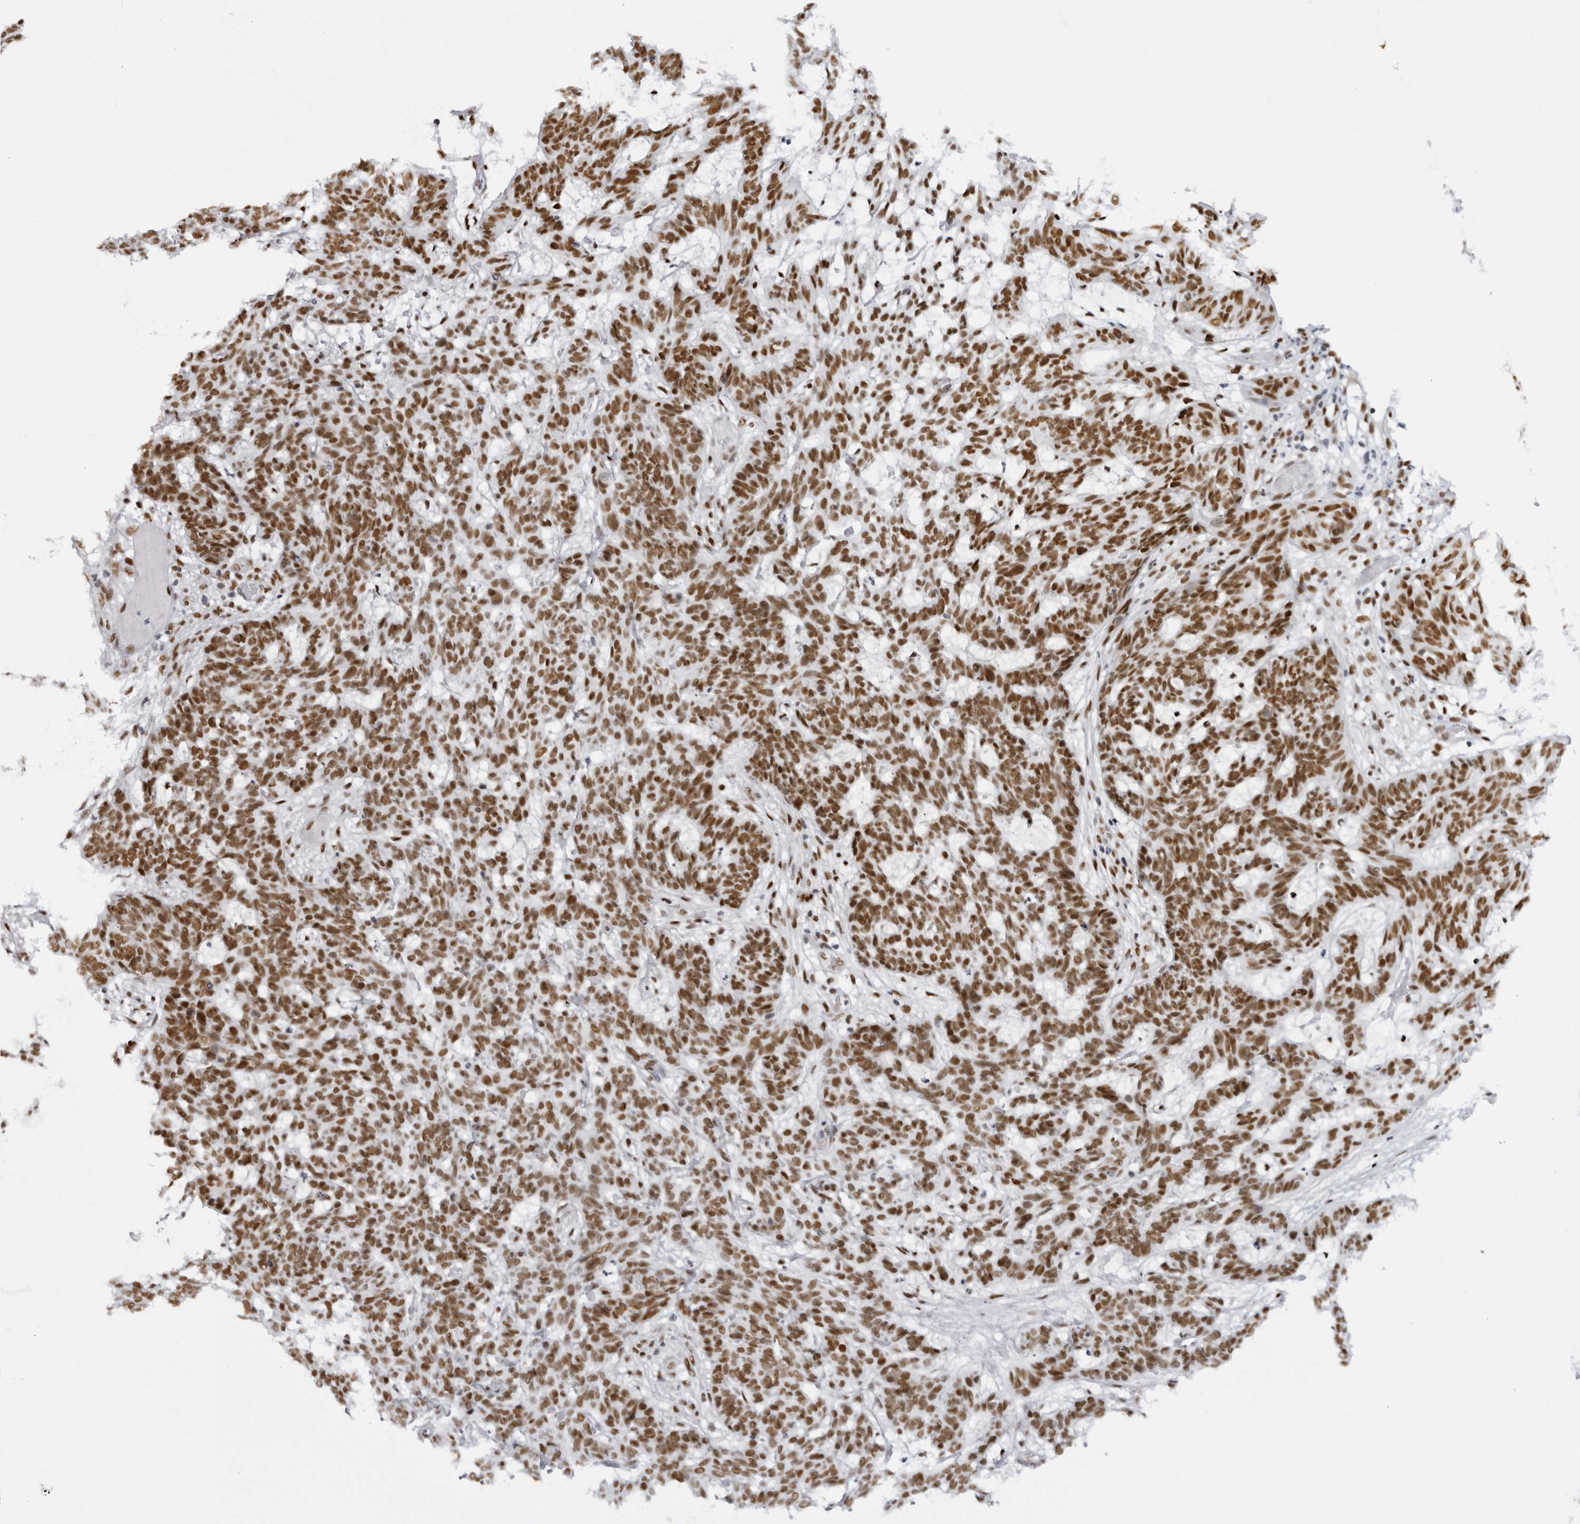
{"staining": {"intensity": "strong", "quantity": ">75%", "location": "nuclear"}, "tissue": "skin cancer", "cell_type": "Tumor cells", "image_type": "cancer", "snomed": [{"axis": "morphology", "description": "Basal cell carcinoma"}, {"axis": "topography", "description": "Skin"}], "caption": "High-power microscopy captured an immunohistochemistry (IHC) micrograph of skin cancer (basal cell carcinoma), revealing strong nuclear positivity in about >75% of tumor cells.", "gene": "IRF2BP2", "patient": {"sex": "male", "age": 85}}